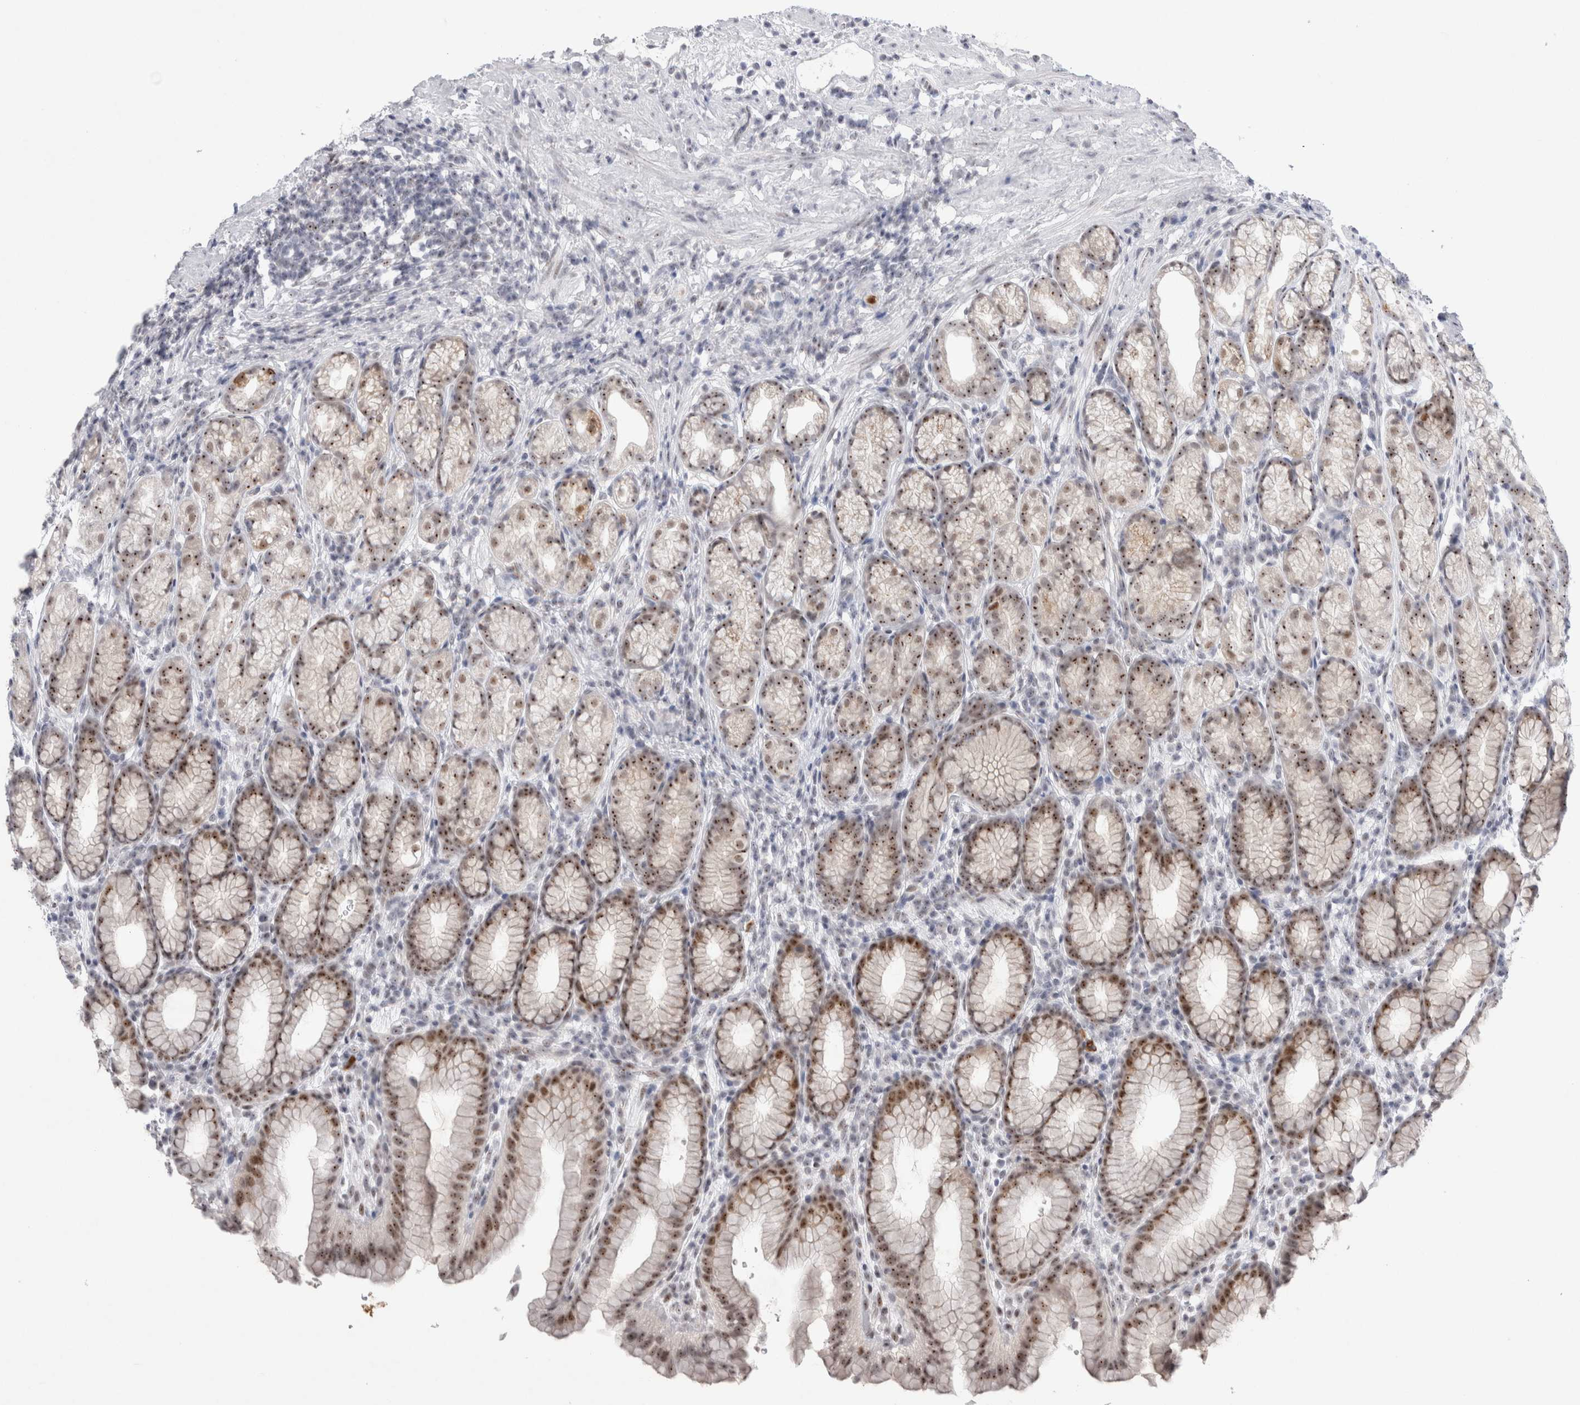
{"staining": {"intensity": "strong", "quantity": "25%-75%", "location": "nuclear"}, "tissue": "stomach", "cell_type": "Glandular cells", "image_type": "normal", "snomed": [{"axis": "morphology", "description": "Normal tissue, NOS"}, {"axis": "topography", "description": "Stomach"}], "caption": "Protein analysis of benign stomach demonstrates strong nuclear expression in about 25%-75% of glandular cells. (DAB IHC with brightfield microscopy, high magnification).", "gene": "CERS5", "patient": {"sex": "male", "age": 42}}